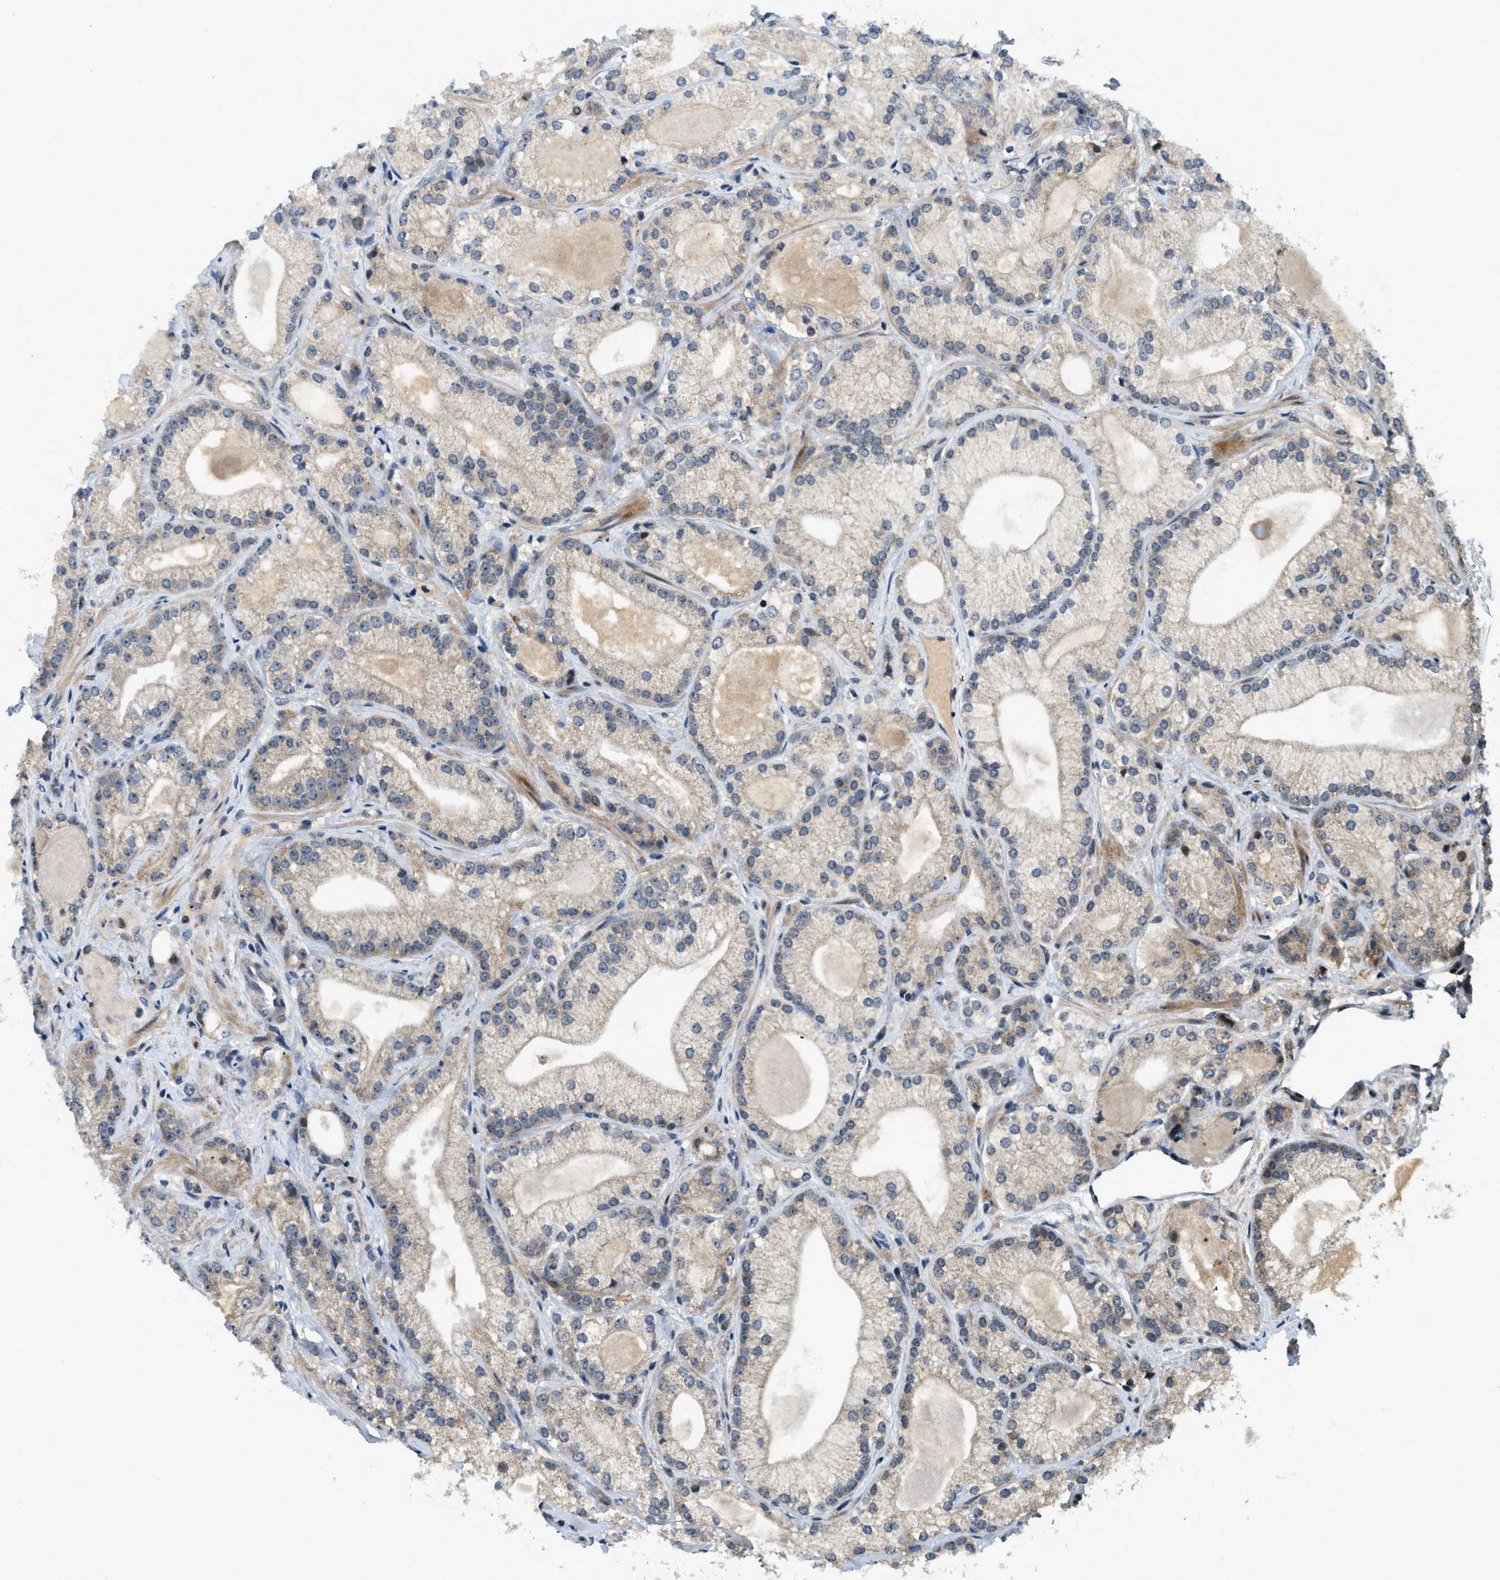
{"staining": {"intensity": "moderate", "quantity": "<25%", "location": "cytoplasmic/membranous"}, "tissue": "prostate cancer", "cell_type": "Tumor cells", "image_type": "cancer", "snomed": [{"axis": "morphology", "description": "Adenocarcinoma, Low grade"}, {"axis": "topography", "description": "Prostate"}], "caption": "Approximately <25% of tumor cells in prostate cancer show moderate cytoplasmic/membranous protein staining as visualized by brown immunohistochemical staining.", "gene": "TRAPPC14", "patient": {"sex": "male", "age": 65}}